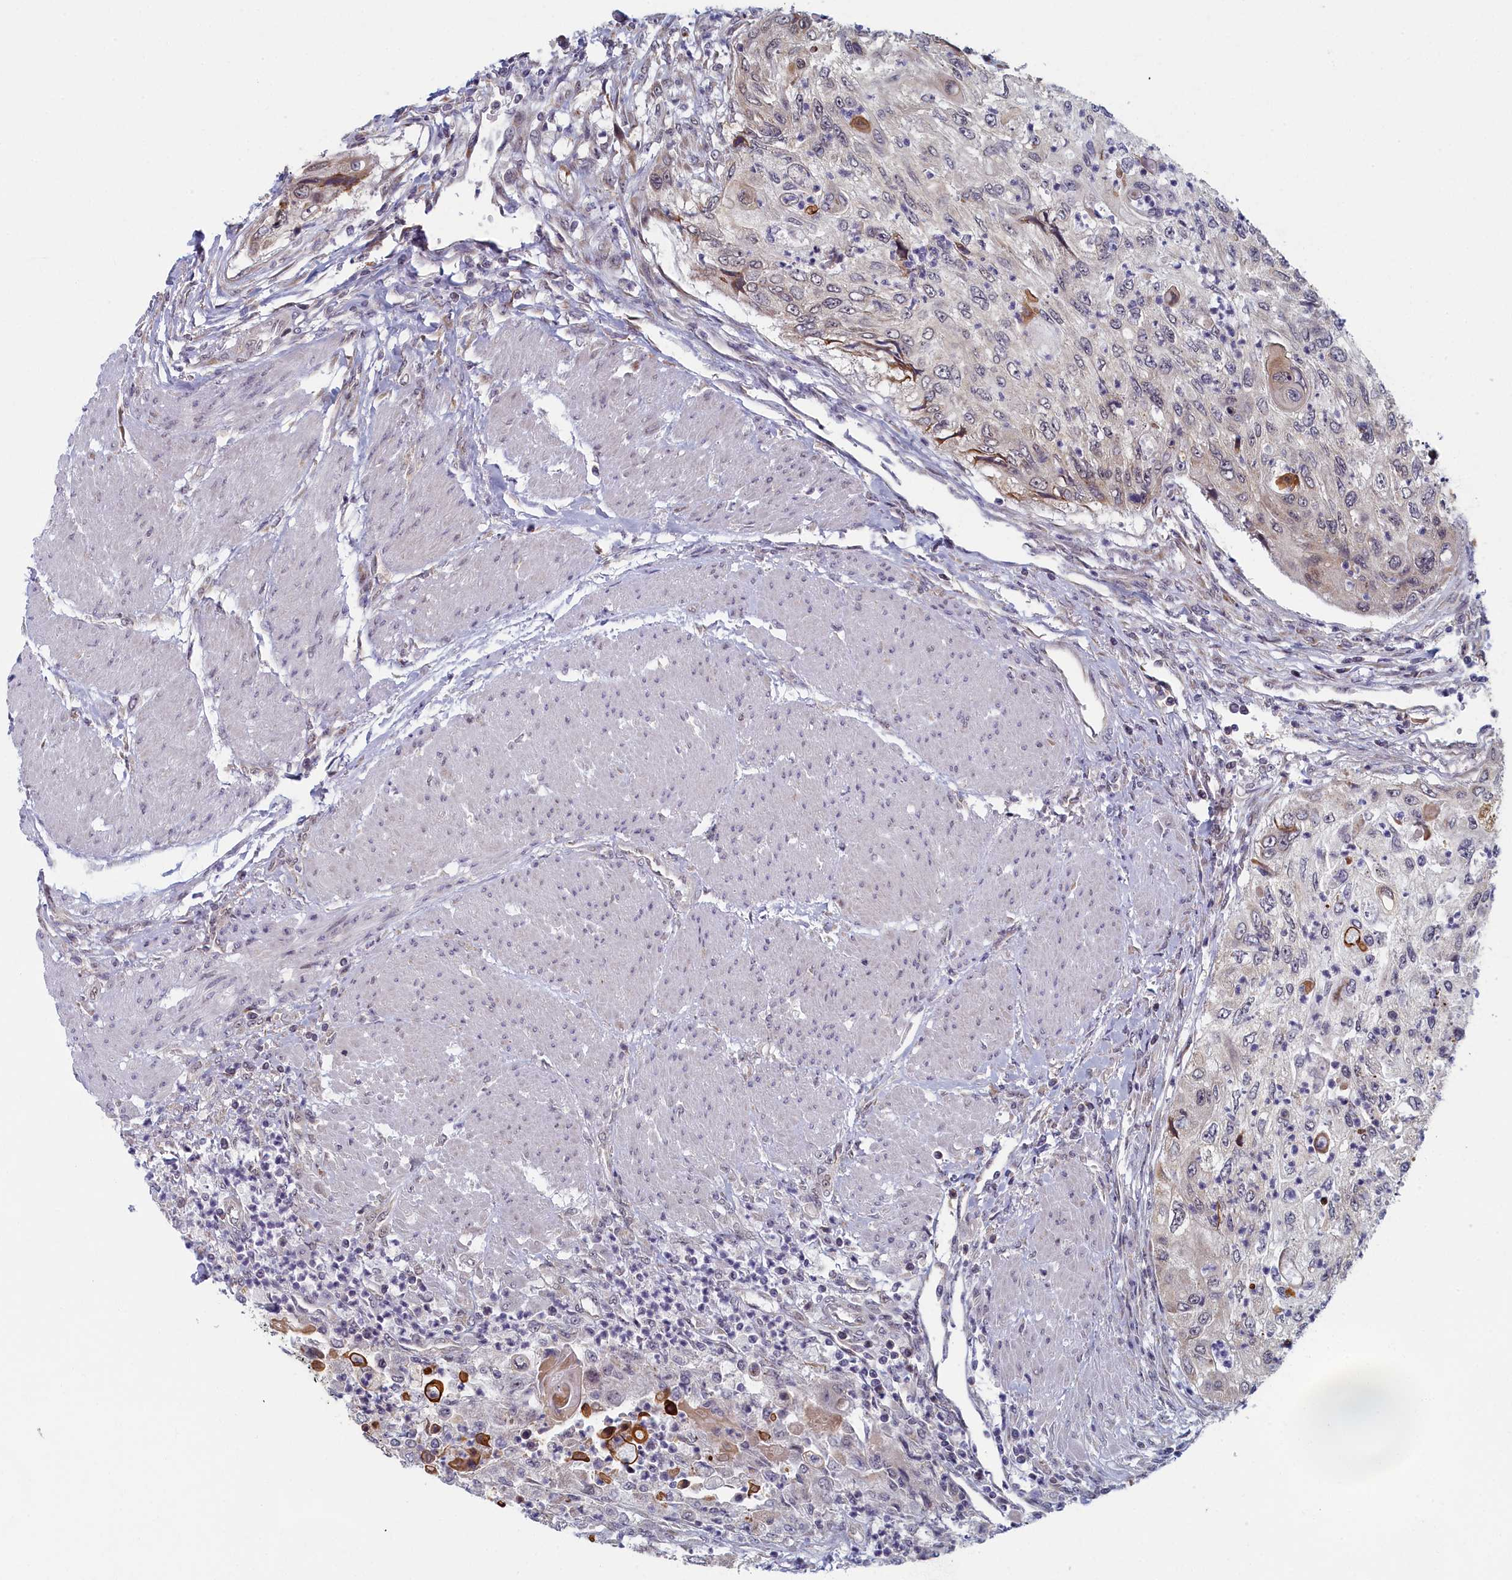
{"staining": {"intensity": "moderate", "quantity": "<25%", "location": "cytoplasmic/membranous"}, "tissue": "urothelial cancer", "cell_type": "Tumor cells", "image_type": "cancer", "snomed": [{"axis": "morphology", "description": "Urothelial carcinoma, High grade"}, {"axis": "topography", "description": "Urinary bladder"}], "caption": "Human urothelial cancer stained with a protein marker shows moderate staining in tumor cells.", "gene": "DNAJC17", "patient": {"sex": "female", "age": 60}}